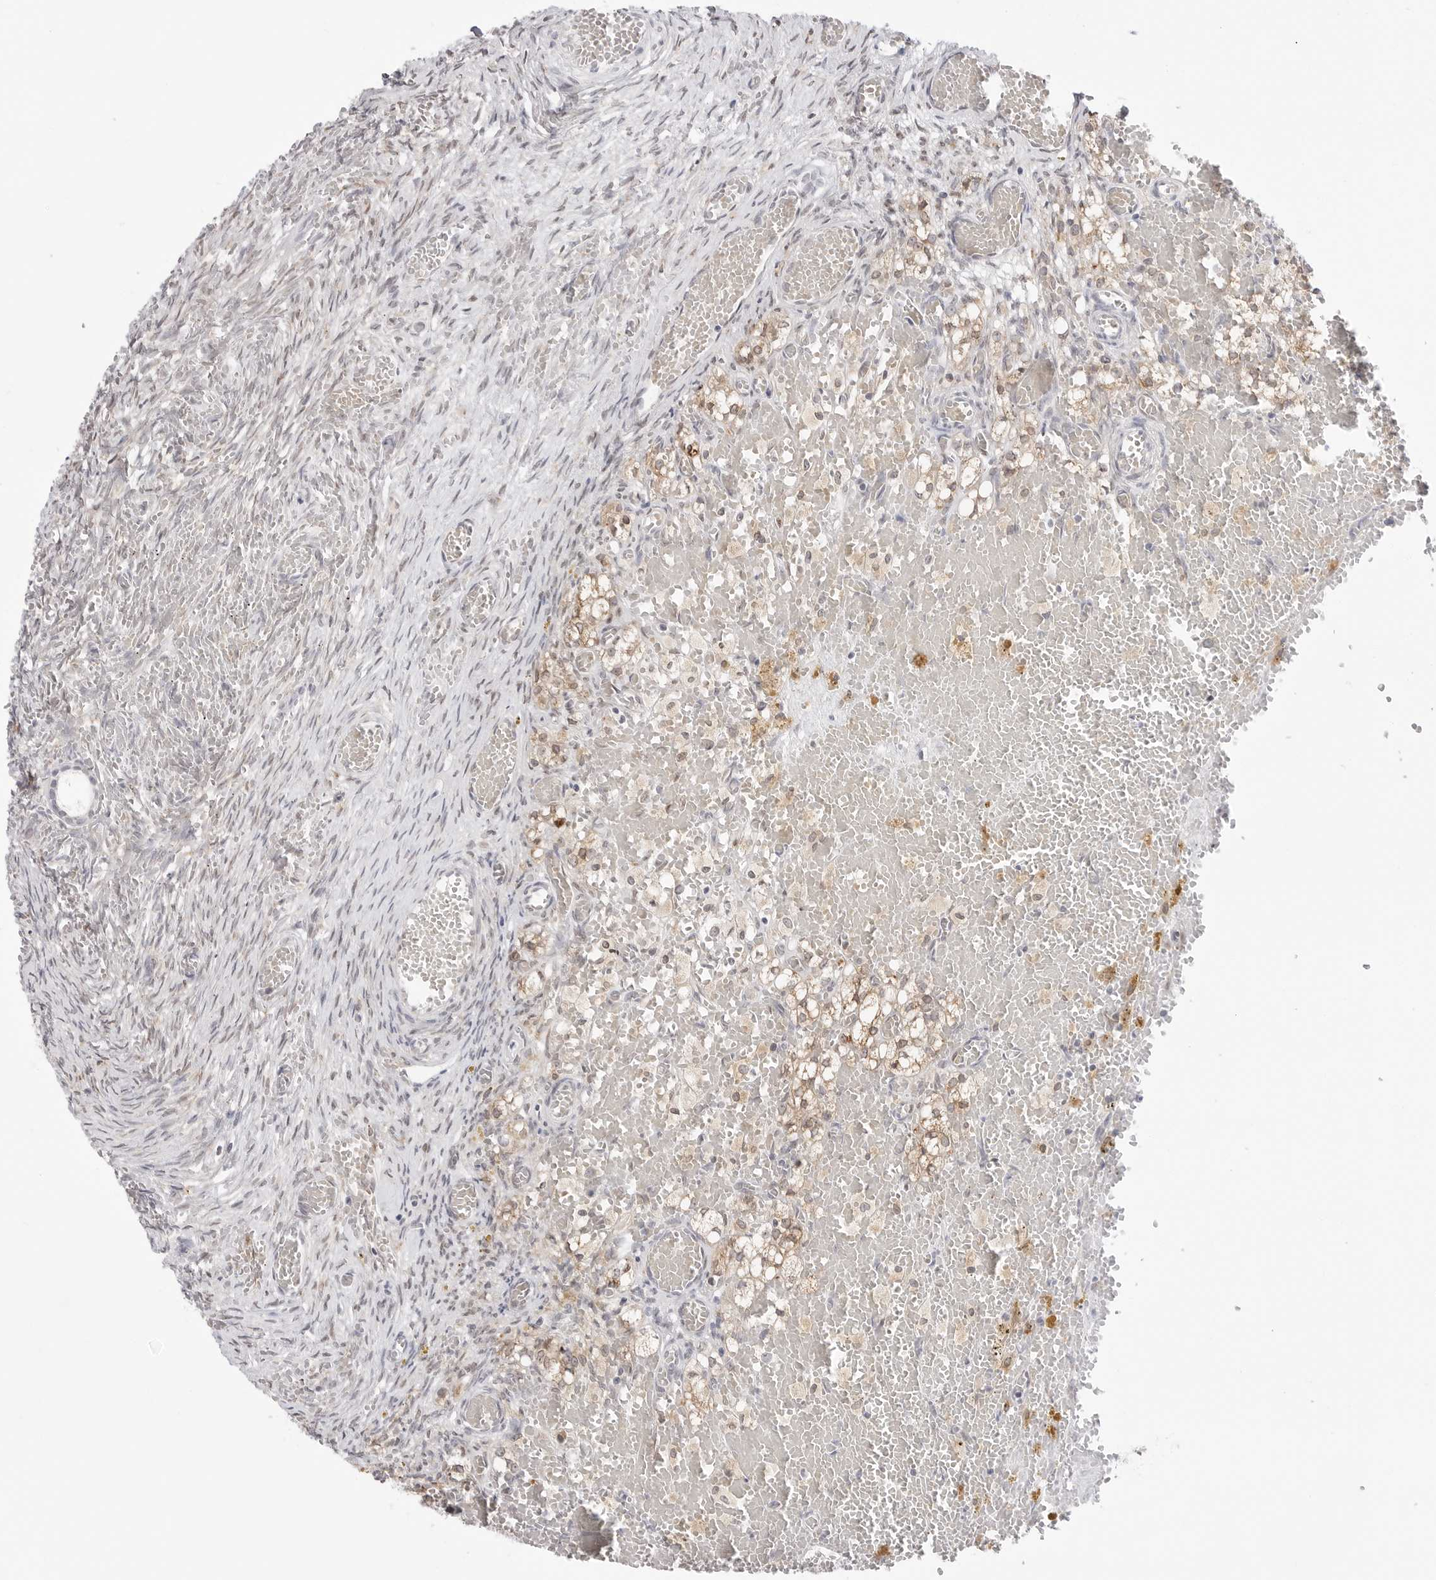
{"staining": {"intensity": "negative", "quantity": "none", "location": "none"}, "tissue": "ovary", "cell_type": "Follicle cells", "image_type": "normal", "snomed": [{"axis": "morphology", "description": "Adenocarcinoma, NOS"}, {"axis": "topography", "description": "Endometrium"}], "caption": "Unremarkable ovary was stained to show a protein in brown. There is no significant expression in follicle cells.", "gene": "RPN1", "patient": {"sex": "female", "age": 32}}